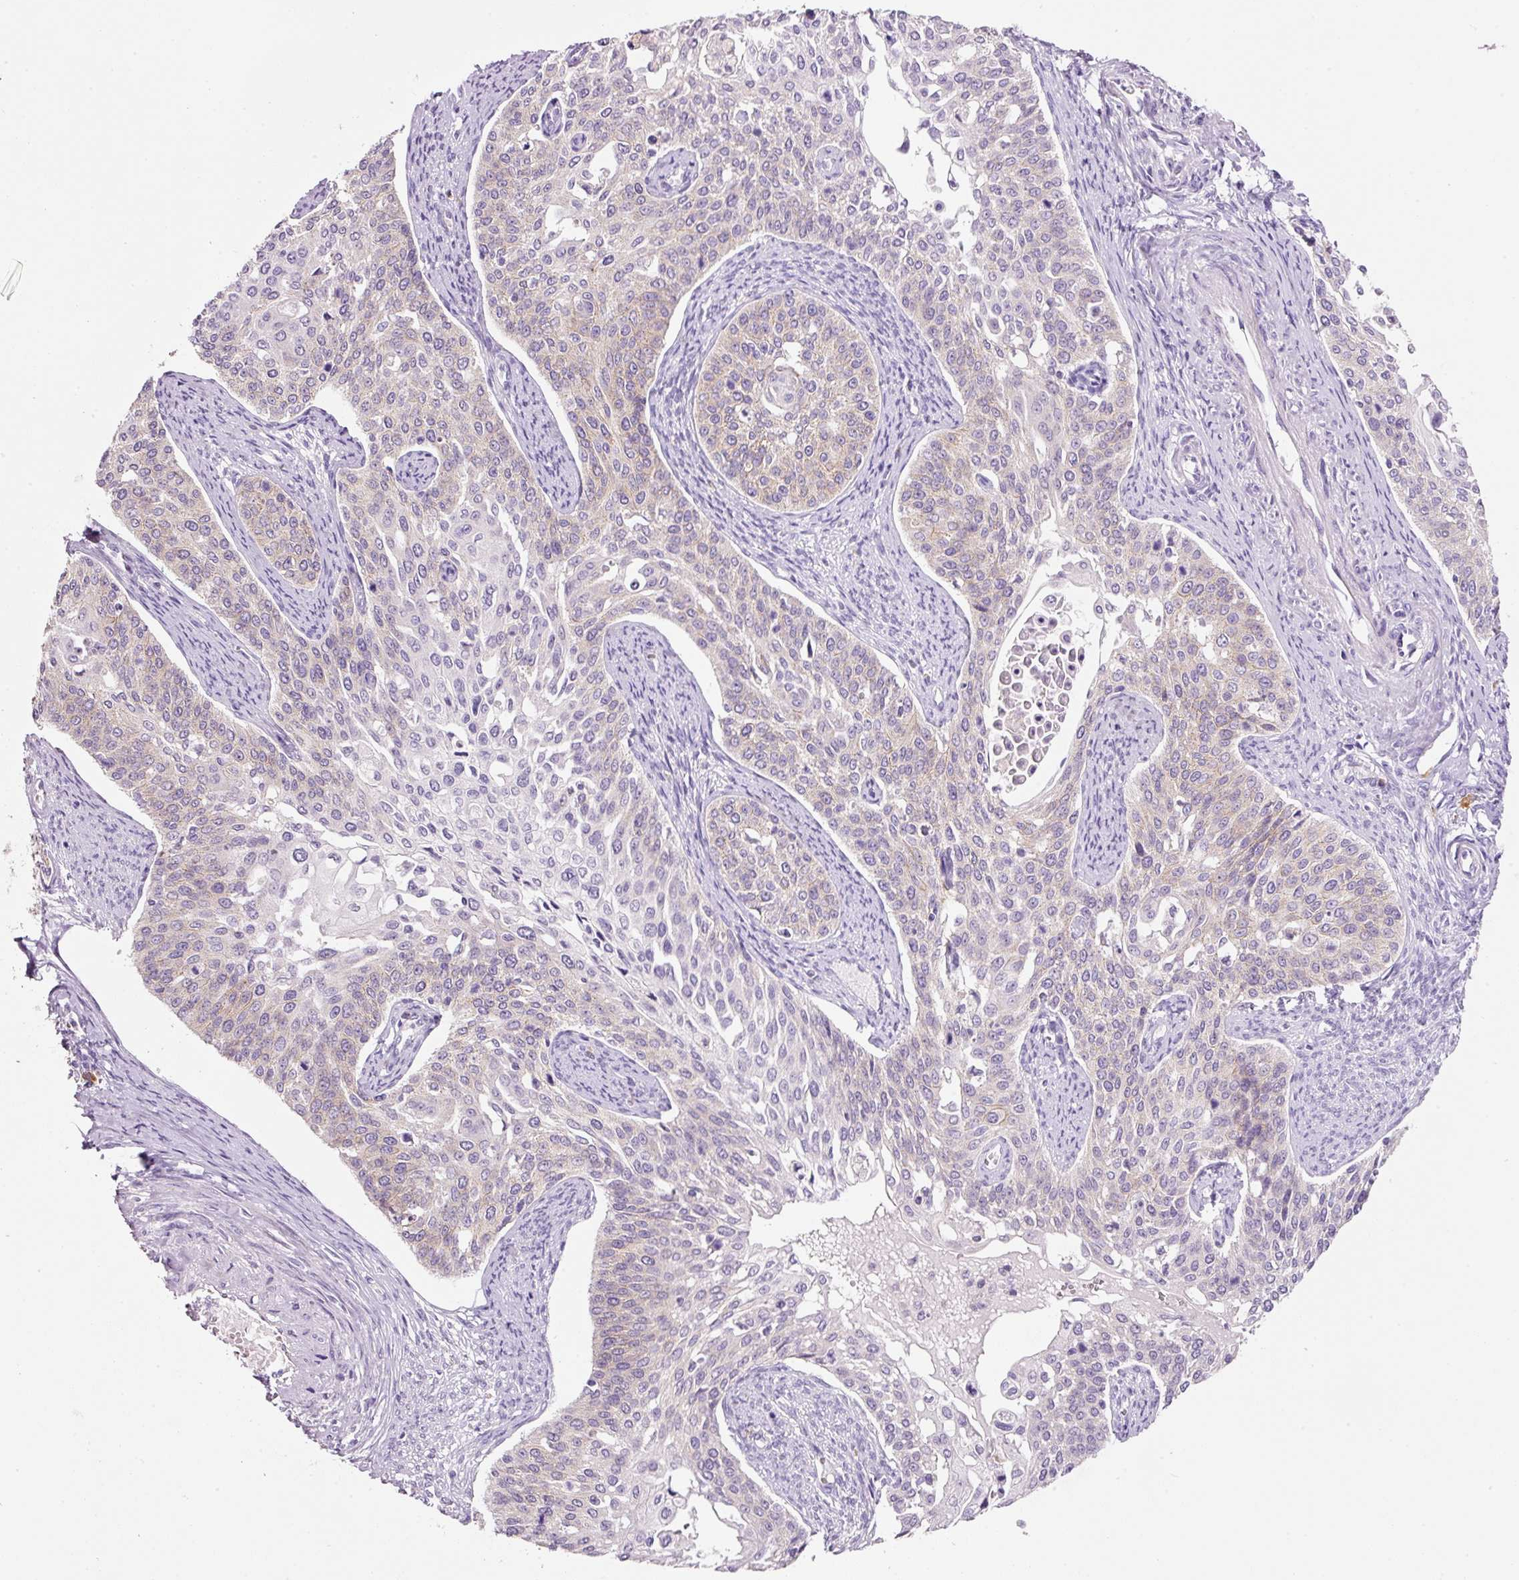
{"staining": {"intensity": "negative", "quantity": "none", "location": "none"}, "tissue": "cervical cancer", "cell_type": "Tumor cells", "image_type": "cancer", "snomed": [{"axis": "morphology", "description": "Squamous cell carcinoma, NOS"}, {"axis": "topography", "description": "Cervix"}], "caption": "A high-resolution image shows IHC staining of cervical cancer (squamous cell carcinoma), which exhibits no significant expression in tumor cells.", "gene": "TENT5C", "patient": {"sex": "female", "age": 44}}